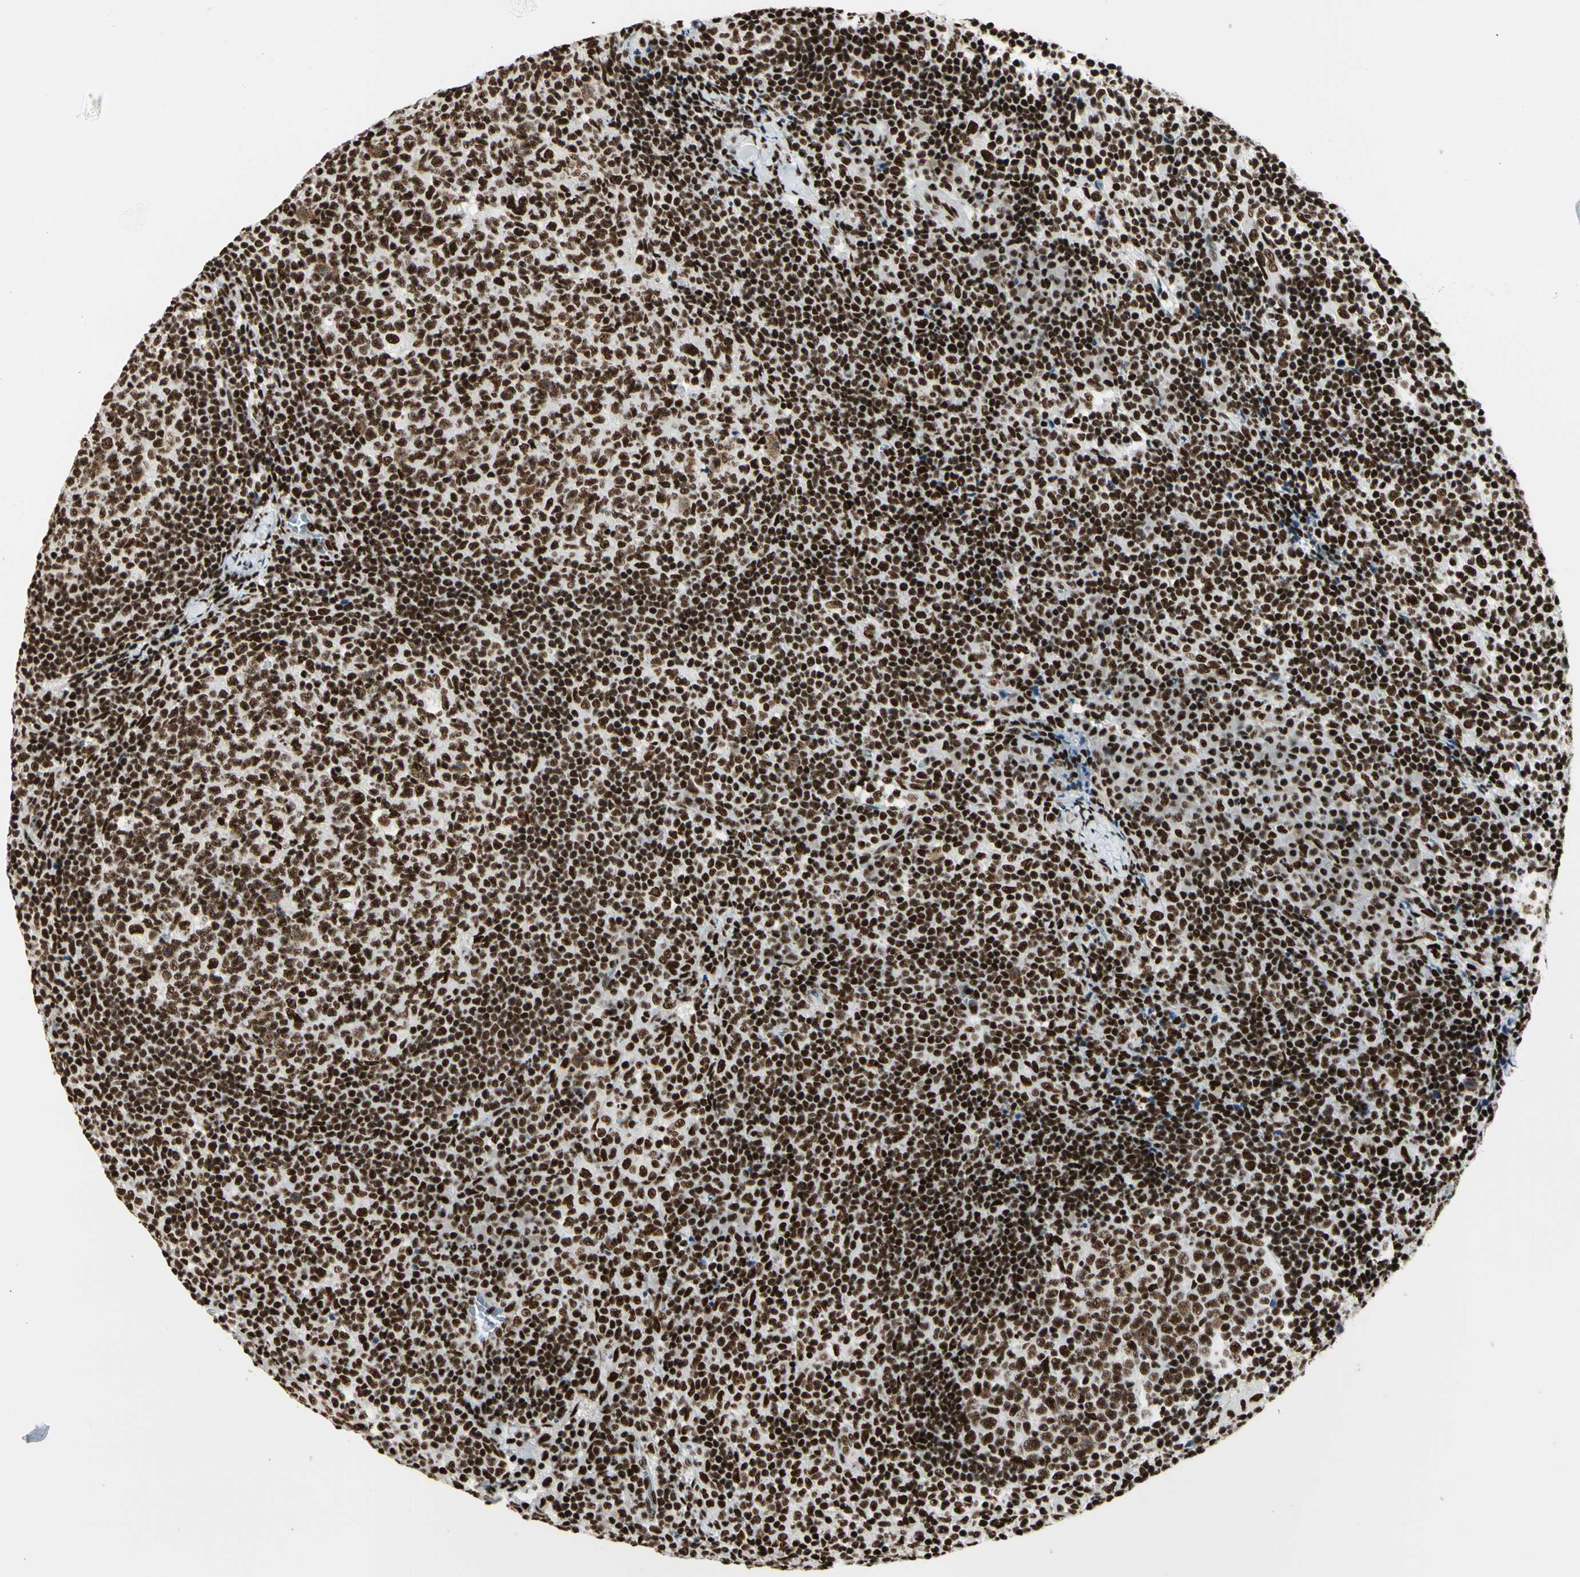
{"staining": {"intensity": "strong", "quantity": ">75%", "location": "nuclear"}, "tissue": "lymph node", "cell_type": "Germinal center cells", "image_type": "normal", "snomed": [{"axis": "morphology", "description": "Normal tissue, NOS"}, {"axis": "morphology", "description": "Inflammation, NOS"}, {"axis": "topography", "description": "Lymph node"}], "caption": "Immunohistochemical staining of normal human lymph node exhibits strong nuclear protein staining in approximately >75% of germinal center cells. (Stains: DAB in brown, nuclei in blue, Microscopy: brightfield microscopy at high magnification).", "gene": "CCAR1", "patient": {"sex": "male", "age": 55}}